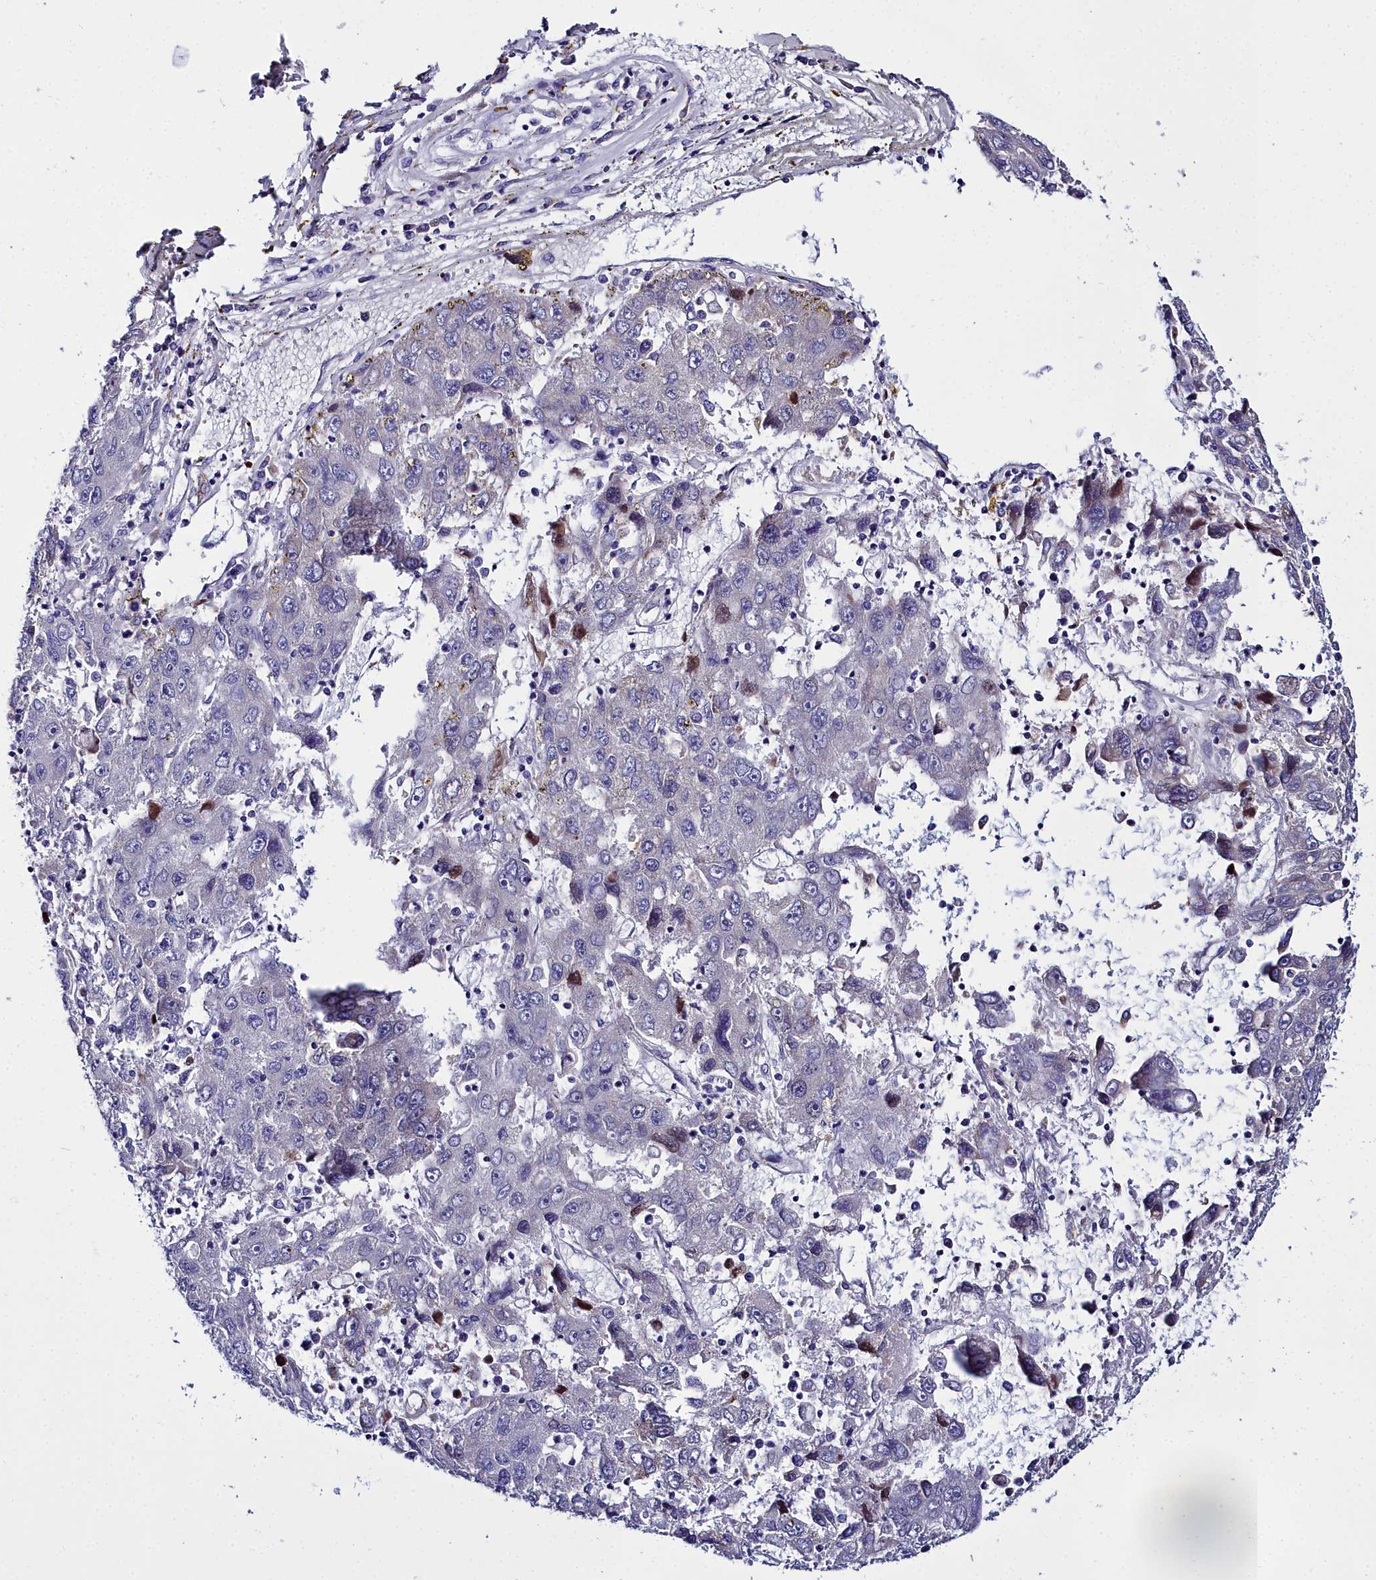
{"staining": {"intensity": "moderate", "quantity": "<25%", "location": "cytoplasmic/membranous"}, "tissue": "liver cancer", "cell_type": "Tumor cells", "image_type": "cancer", "snomed": [{"axis": "morphology", "description": "Carcinoma, Hepatocellular, NOS"}, {"axis": "topography", "description": "Liver"}], "caption": "Protein expression analysis of liver cancer exhibits moderate cytoplasmic/membranous staining in about <25% of tumor cells.", "gene": "ELAPOR2", "patient": {"sex": "male", "age": 49}}